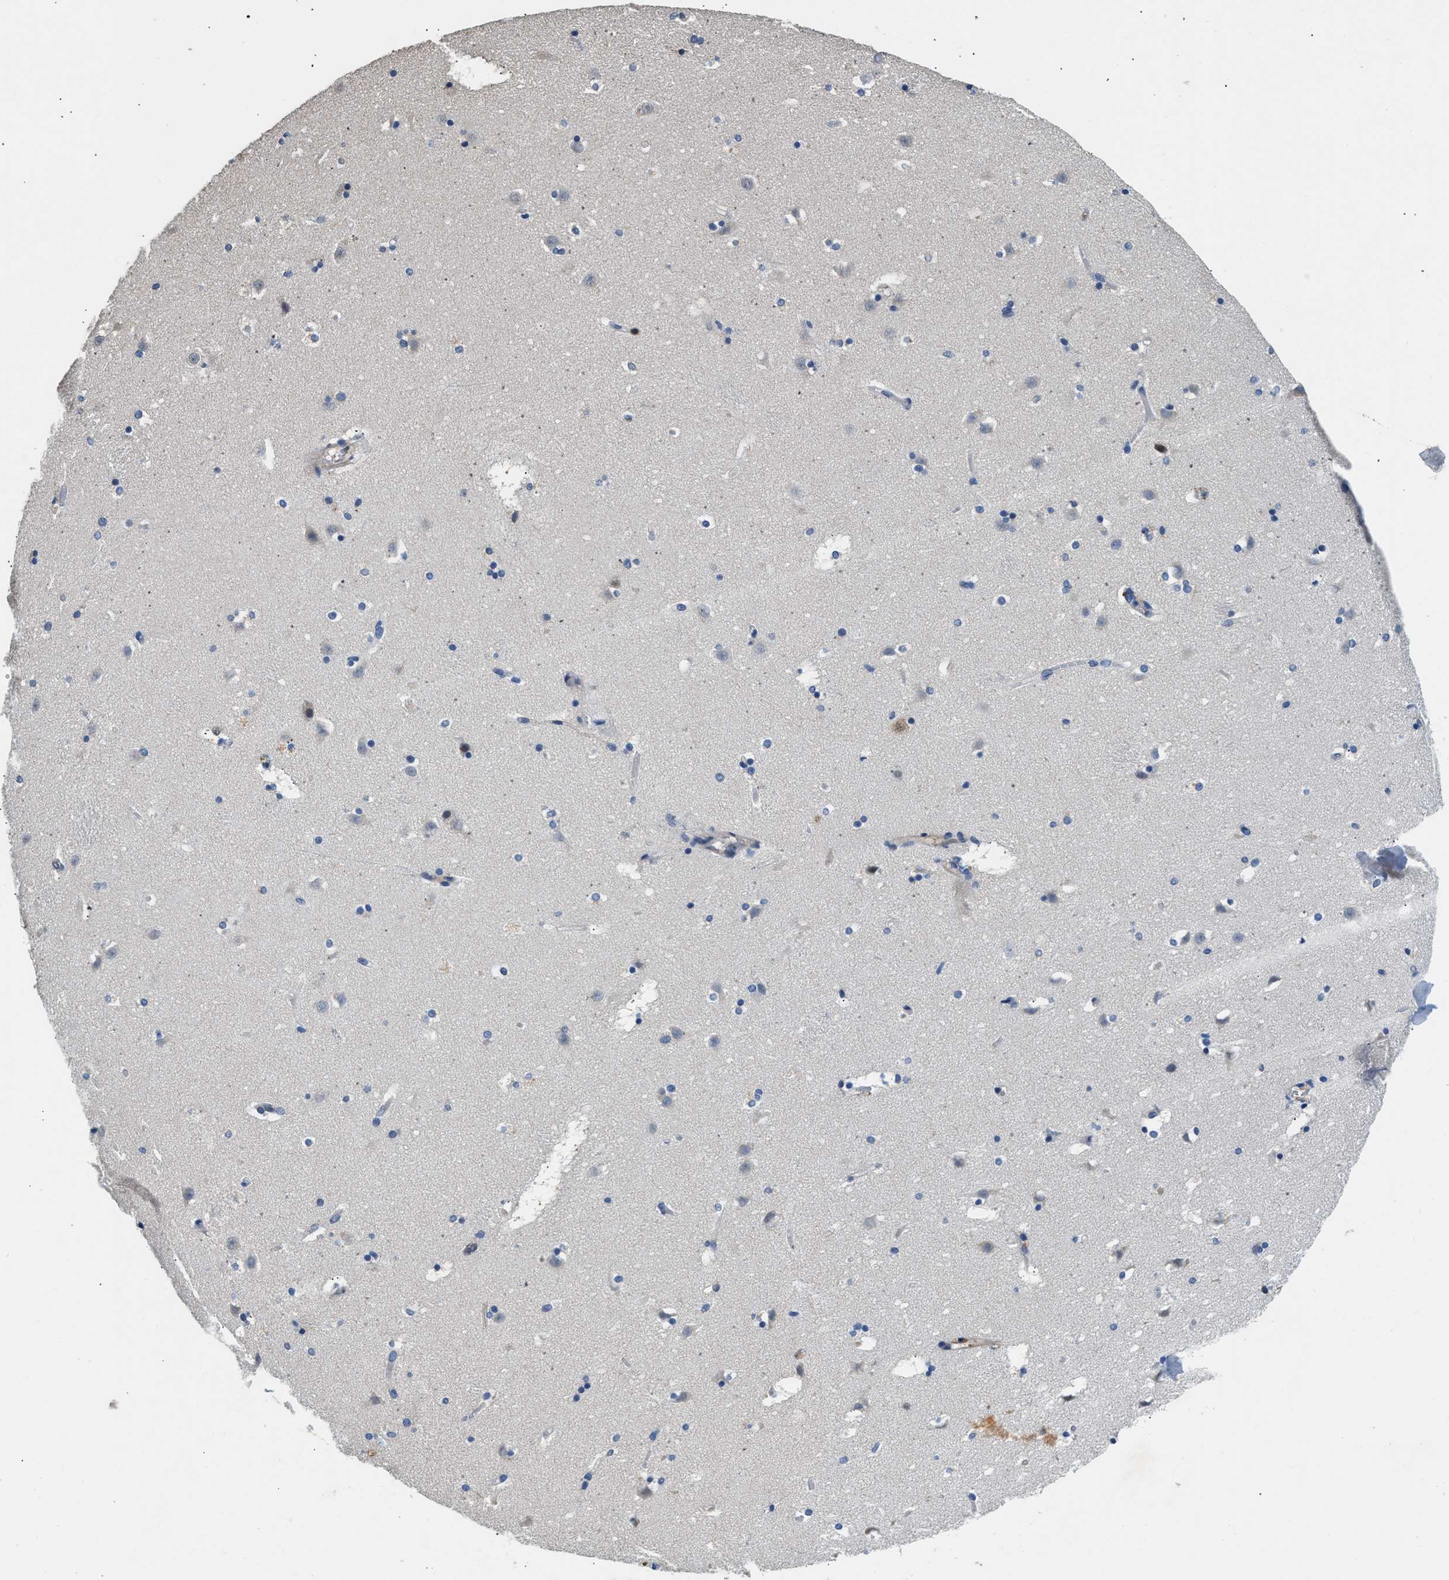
{"staining": {"intensity": "weak", "quantity": "<25%", "location": "cytoplasmic/membranous"}, "tissue": "caudate", "cell_type": "Glial cells", "image_type": "normal", "snomed": [{"axis": "morphology", "description": "Normal tissue, NOS"}, {"axis": "topography", "description": "Lateral ventricle wall"}], "caption": "Immunohistochemistry (IHC) image of normal caudate stained for a protein (brown), which reveals no positivity in glial cells.", "gene": "TOX", "patient": {"sex": "male", "age": 45}}